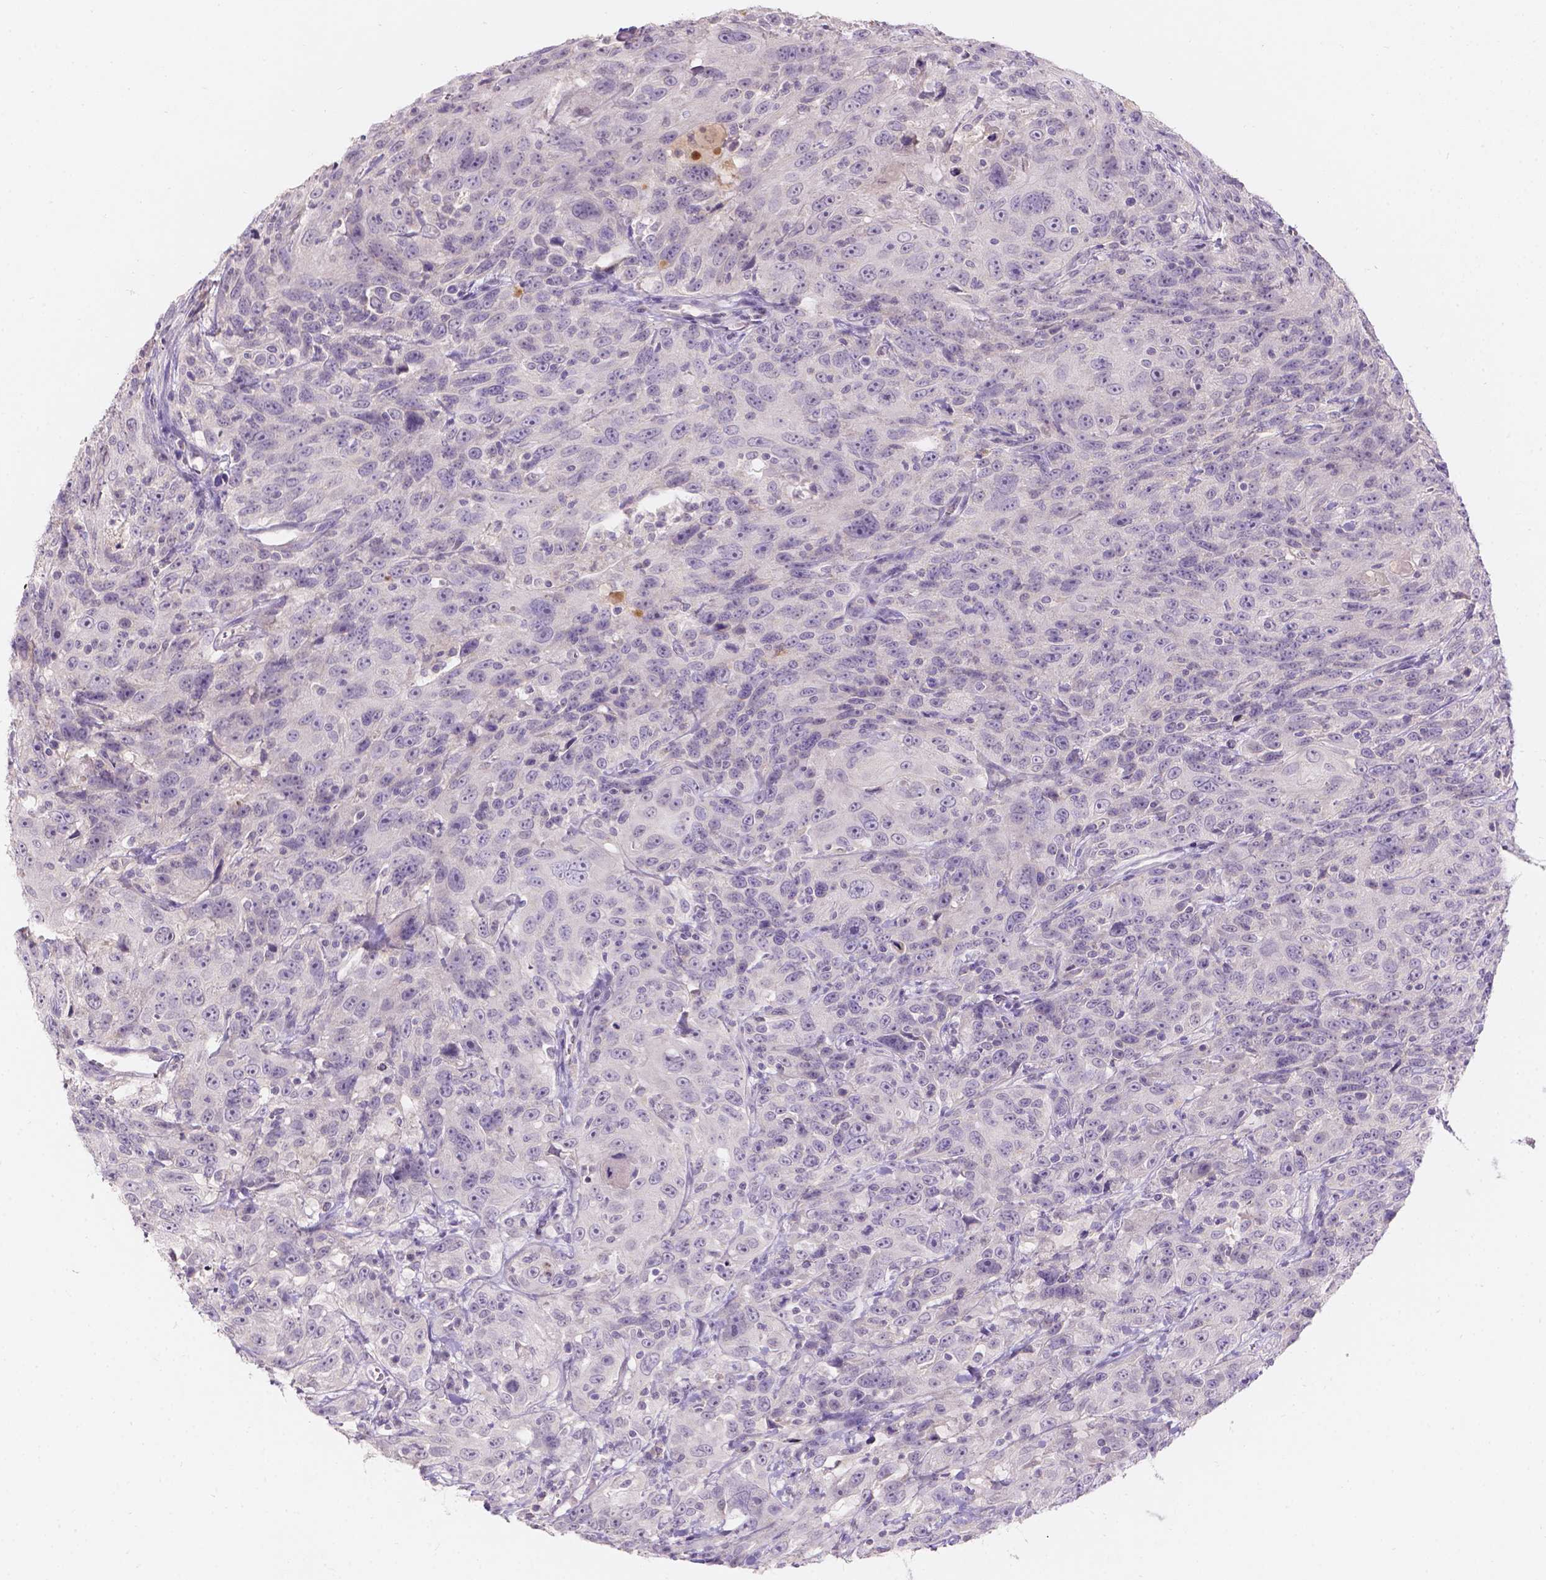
{"staining": {"intensity": "negative", "quantity": "none", "location": "none"}, "tissue": "urothelial cancer", "cell_type": "Tumor cells", "image_type": "cancer", "snomed": [{"axis": "morphology", "description": "Urothelial carcinoma, NOS"}, {"axis": "morphology", "description": "Urothelial carcinoma, High grade"}, {"axis": "topography", "description": "Urinary bladder"}], "caption": "IHC histopathology image of neoplastic tissue: human urothelial cancer stained with DAB (3,3'-diaminobenzidine) reveals no significant protein staining in tumor cells. (Immunohistochemistry, brightfield microscopy, high magnification).", "gene": "DCAF4L1", "patient": {"sex": "female", "age": 73}}